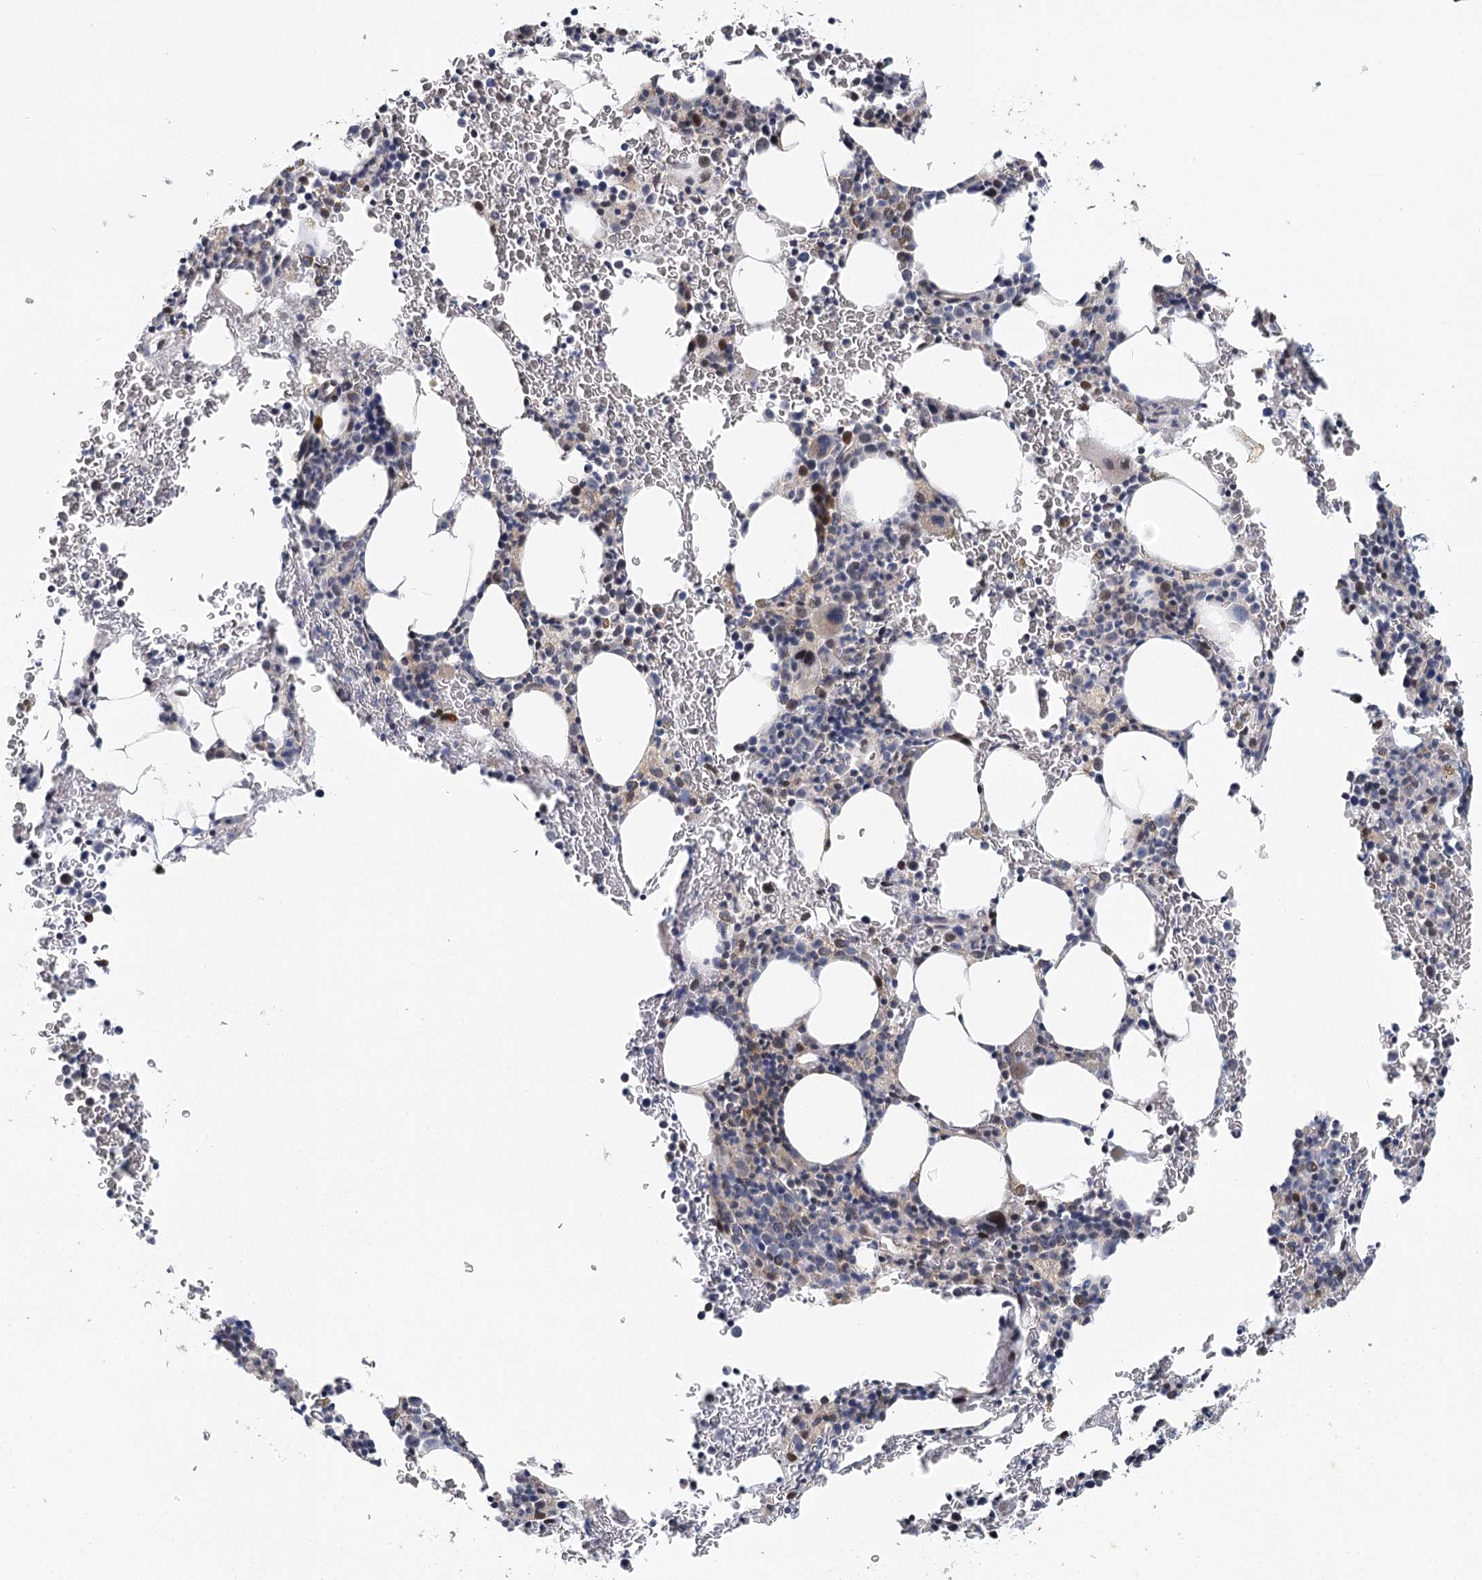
{"staining": {"intensity": "moderate", "quantity": "<25%", "location": "nuclear"}, "tissue": "bone marrow", "cell_type": "Hematopoietic cells", "image_type": "normal", "snomed": [{"axis": "morphology", "description": "Normal tissue, NOS"}, {"axis": "topography", "description": "Bone marrow"}], "caption": "Immunohistochemical staining of benign bone marrow shows <25% levels of moderate nuclear protein staining in about <25% of hematopoietic cells.", "gene": "IL11RA", "patient": {"sex": "male", "age": 79}}